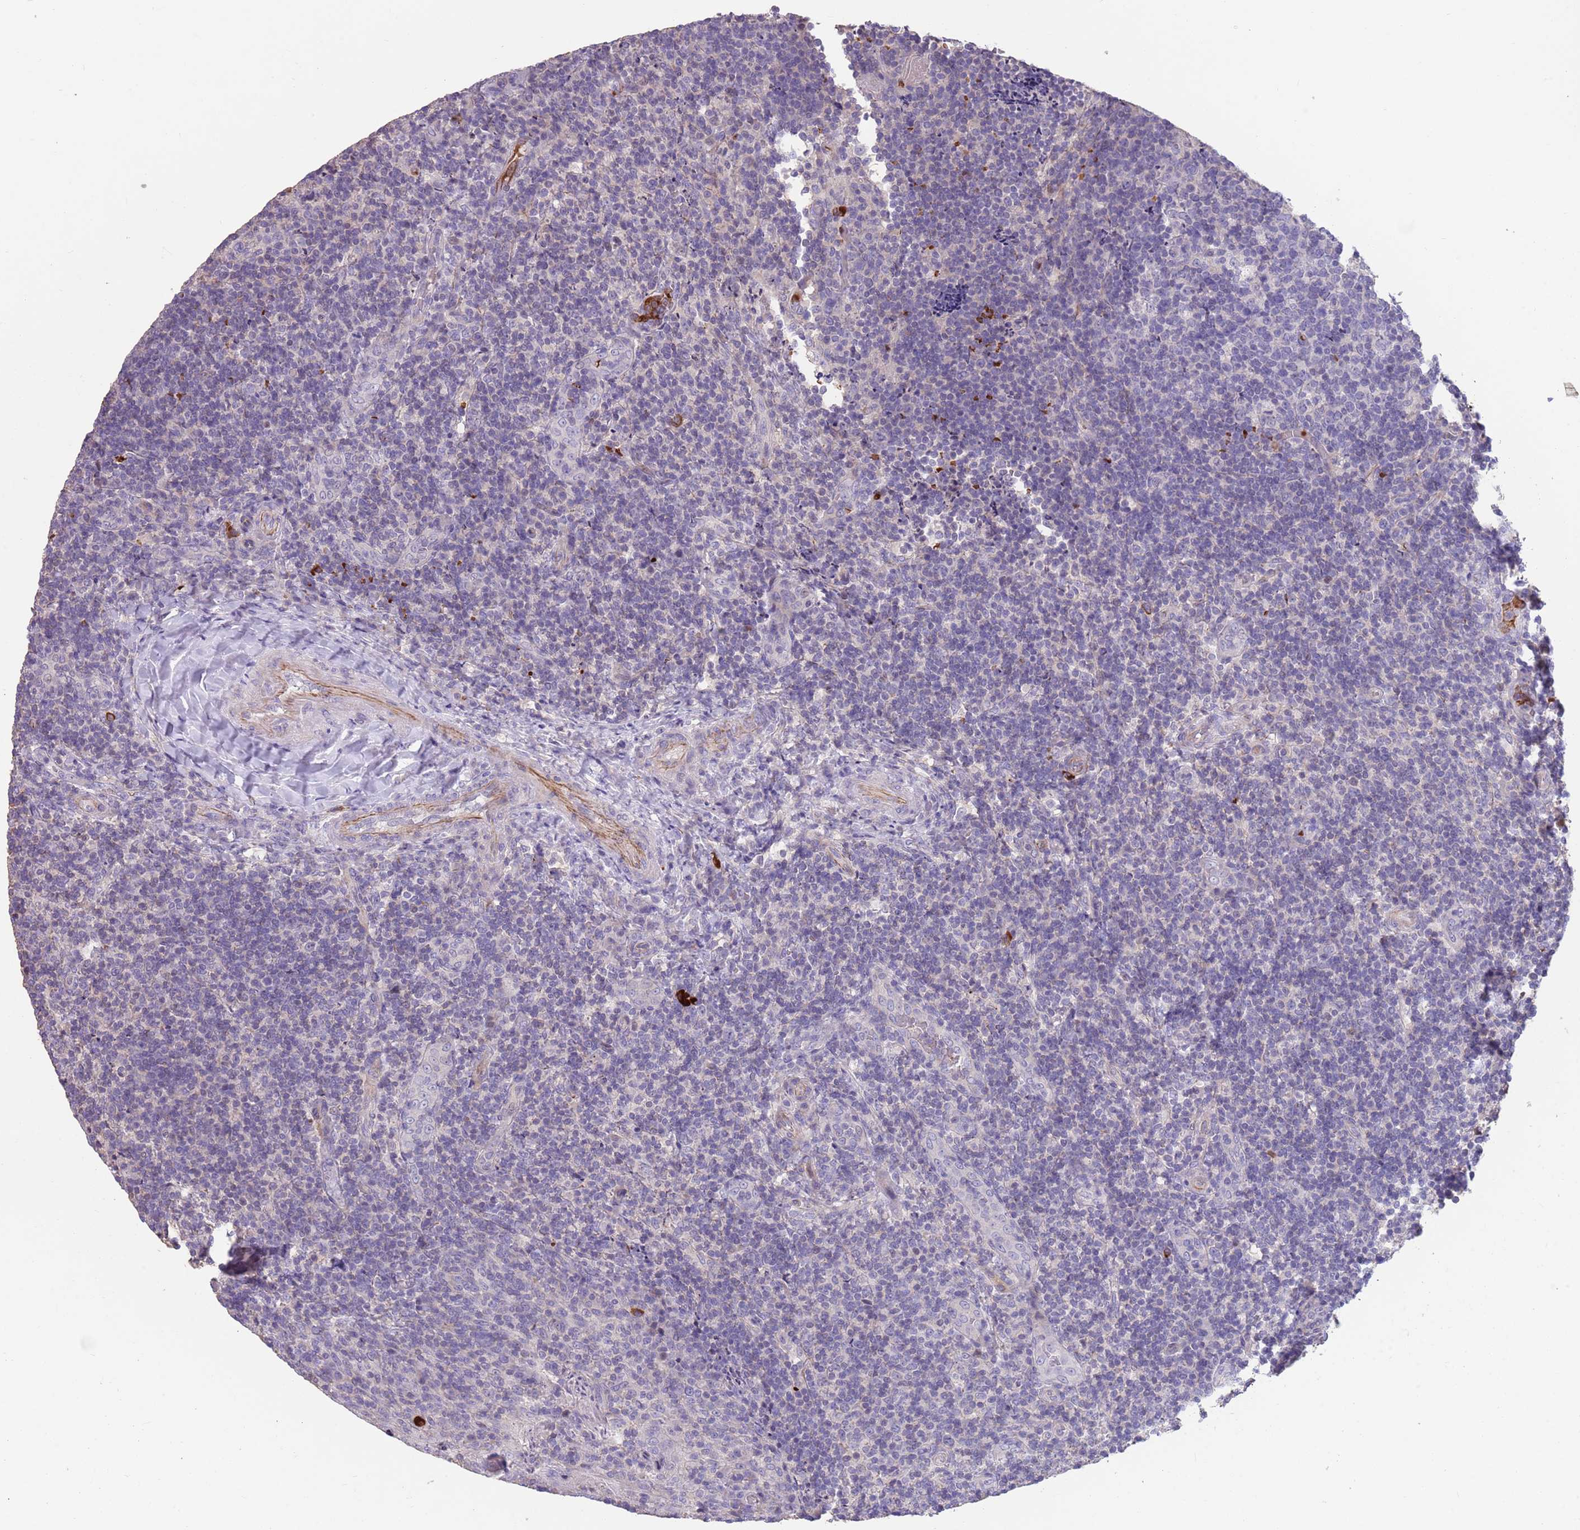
{"staining": {"intensity": "negative", "quantity": "none", "location": "none"}, "tissue": "tonsil", "cell_type": "Germinal center cells", "image_type": "normal", "snomed": [{"axis": "morphology", "description": "Normal tissue, NOS"}, {"axis": "topography", "description": "Tonsil"}], "caption": "IHC image of unremarkable tonsil: tonsil stained with DAB displays no significant protein positivity in germinal center cells.", "gene": "ZNF14", "patient": {"sex": "male", "age": 17}}